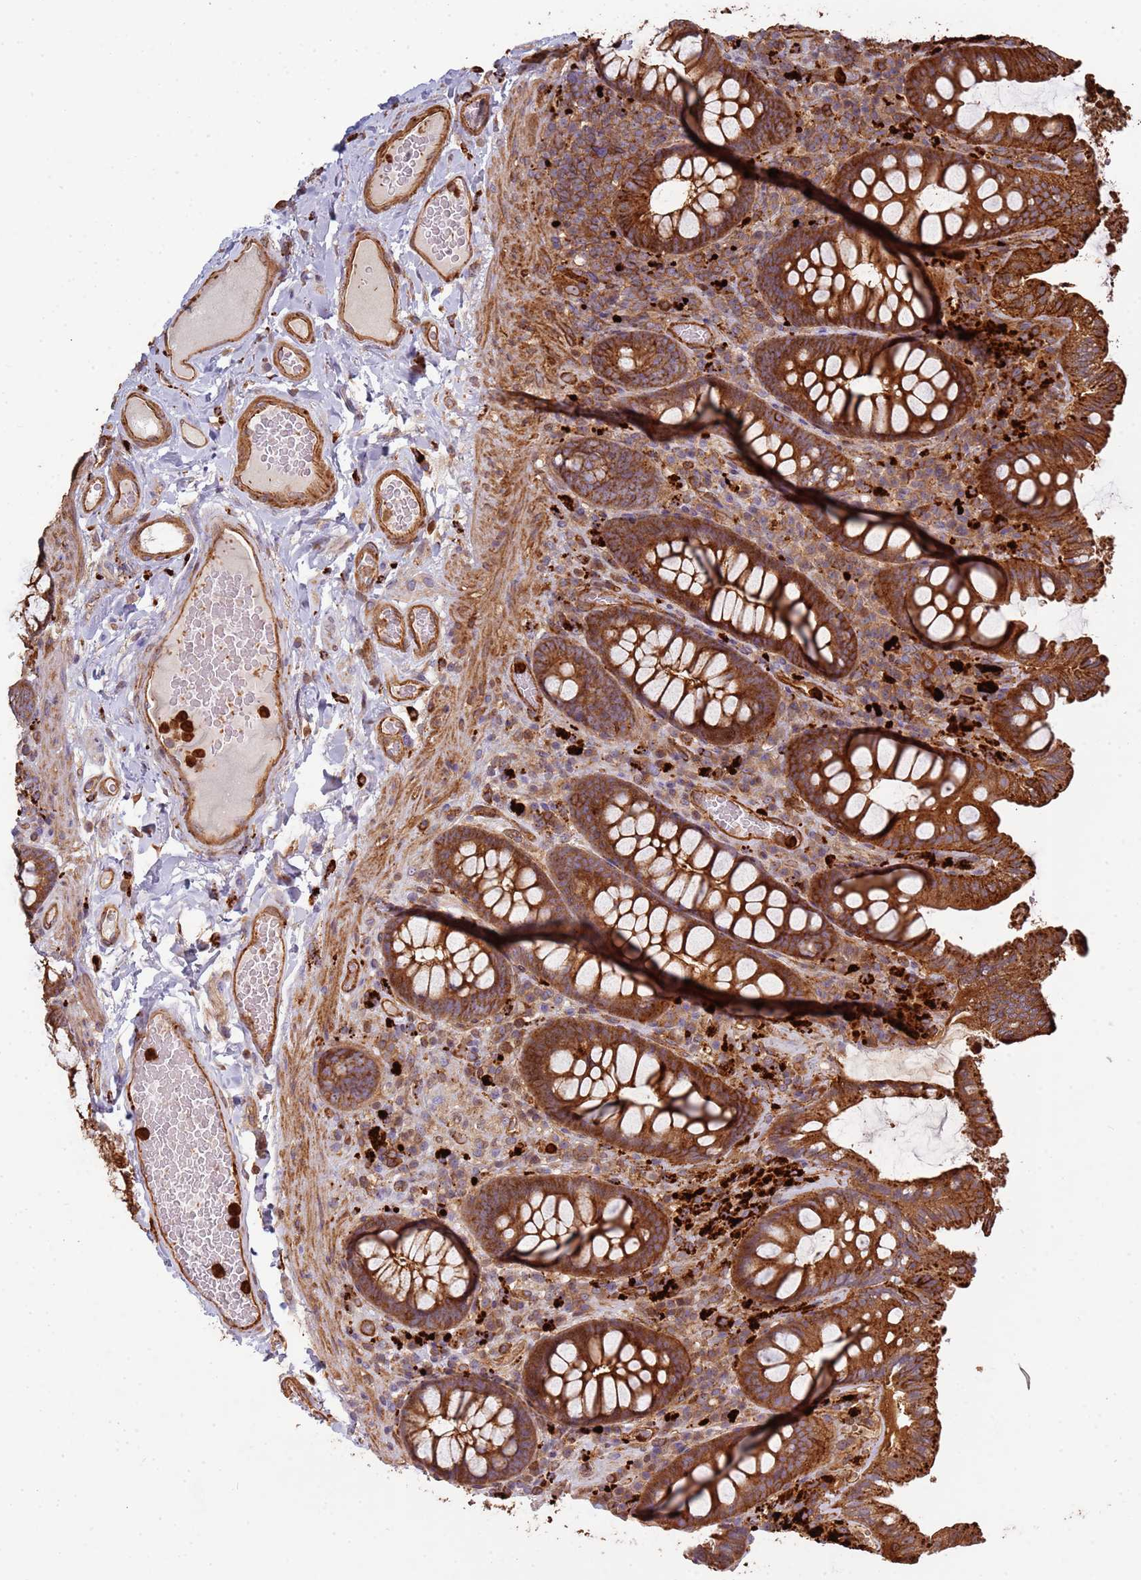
{"staining": {"intensity": "strong", "quantity": ">75%", "location": "cytoplasmic/membranous"}, "tissue": "colon", "cell_type": "Endothelial cells", "image_type": "normal", "snomed": [{"axis": "morphology", "description": "Normal tissue, NOS"}, {"axis": "topography", "description": "Colon"}], "caption": "Normal colon was stained to show a protein in brown. There is high levels of strong cytoplasmic/membranous staining in about >75% of endothelial cells. (DAB IHC, brown staining for protein, blue staining for nuclei).", "gene": "NDUFAF4", "patient": {"sex": "male", "age": 84}}